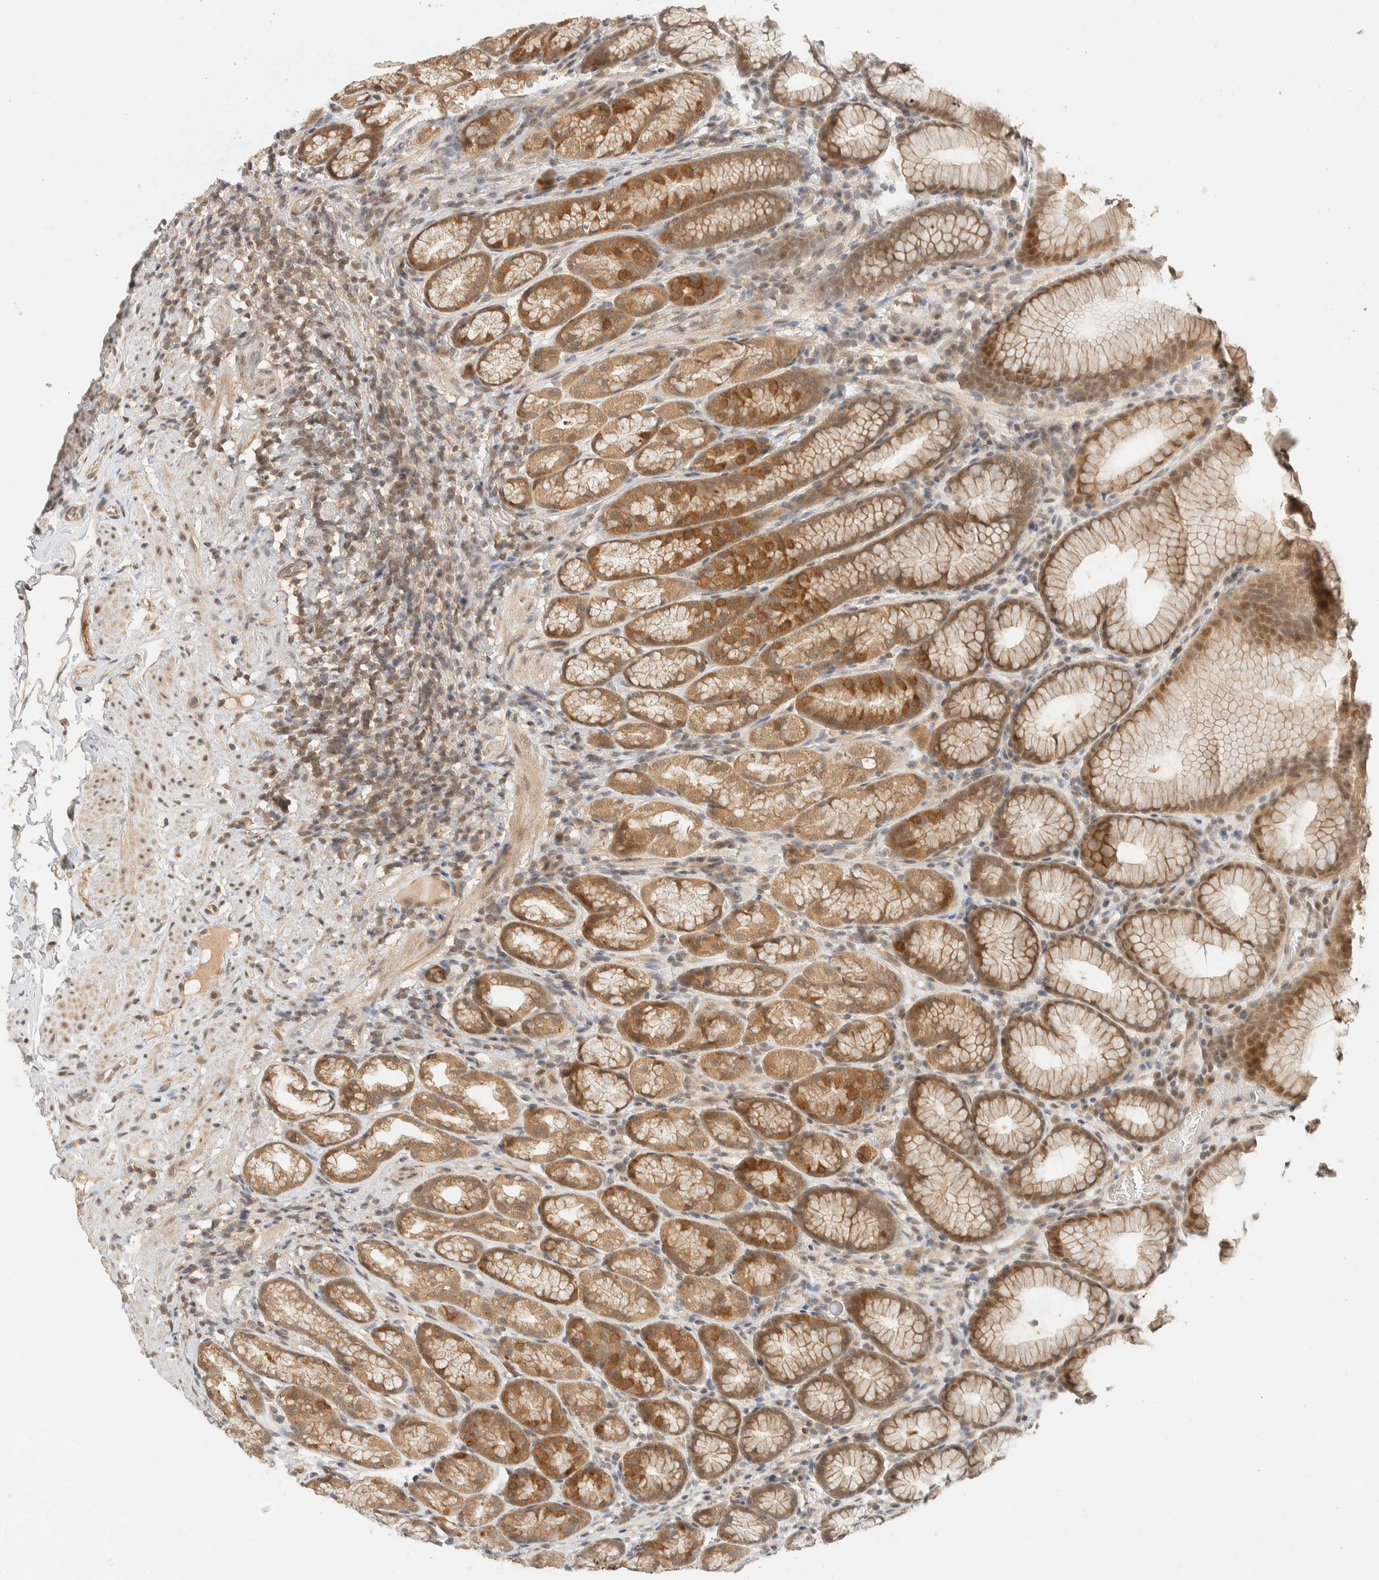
{"staining": {"intensity": "moderate", "quantity": ">75%", "location": "cytoplasmic/membranous,nuclear"}, "tissue": "stomach", "cell_type": "Glandular cells", "image_type": "normal", "snomed": [{"axis": "morphology", "description": "Normal tissue, NOS"}, {"axis": "topography", "description": "Stomach"}], "caption": "Stomach stained for a protein displays moderate cytoplasmic/membranous,nuclear positivity in glandular cells. (DAB IHC with brightfield microscopy, high magnification).", "gene": "KIFAP3", "patient": {"sex": "male", "age": 42}}